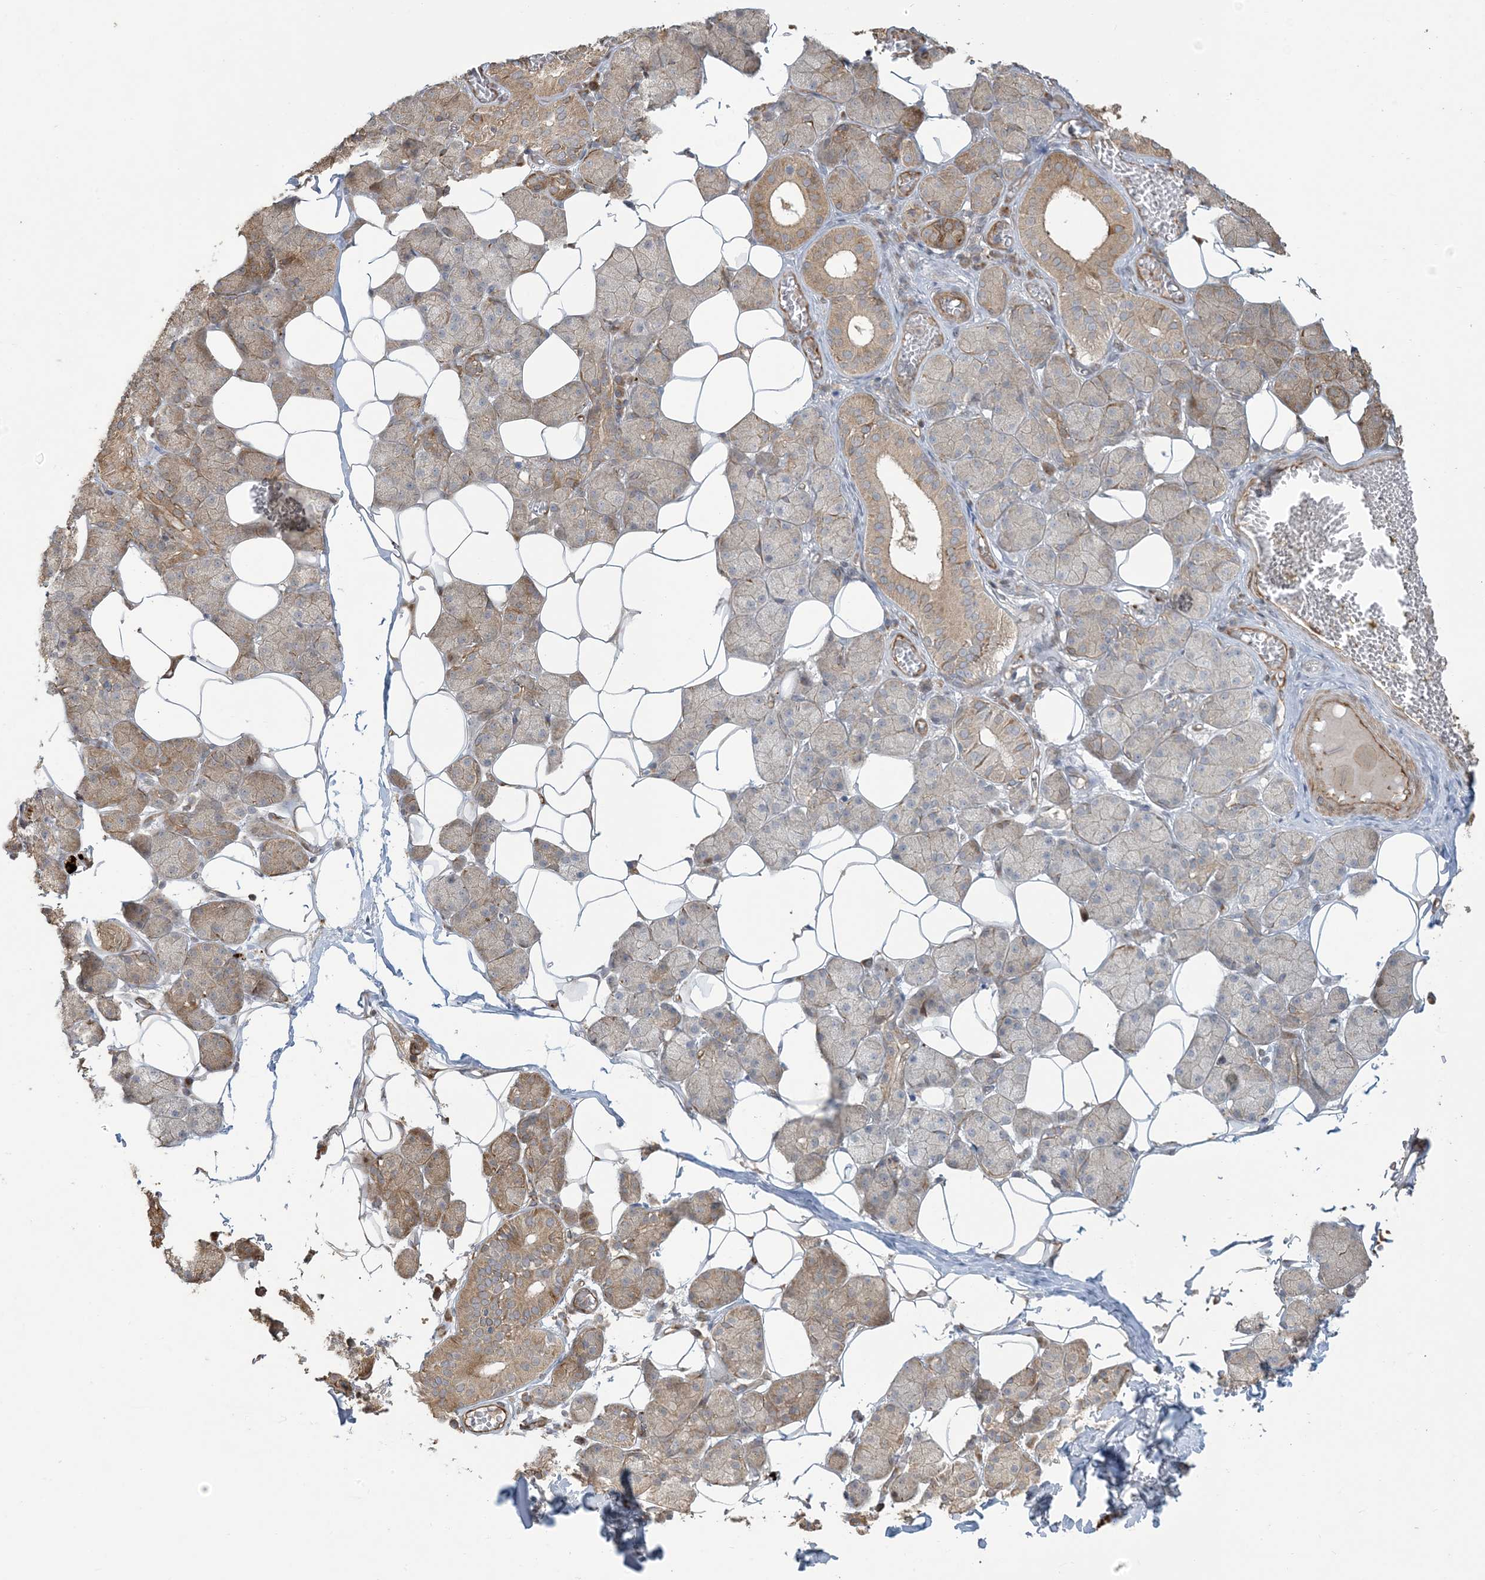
{"staining": {"intensity": "moderate", "quantity": "25%-75%", "location": "cytoplasmic/membranous"}, "tissue": "salivary gland", "cell_type": "Glandular cells", "image_type": "normal", "snomed": [{"axis": "morphology", "description": "Normal tissue, NOS"}, {"axis": "topography", "description": "Salivary gland"}], "caption": "Glandular cells show moderate cytoplasmic/membranous expression in approximately 25%-75% of cells in normal salivary gland.", "gene": "KLHL18", "patient": {"sex": "female", "age": 33}}